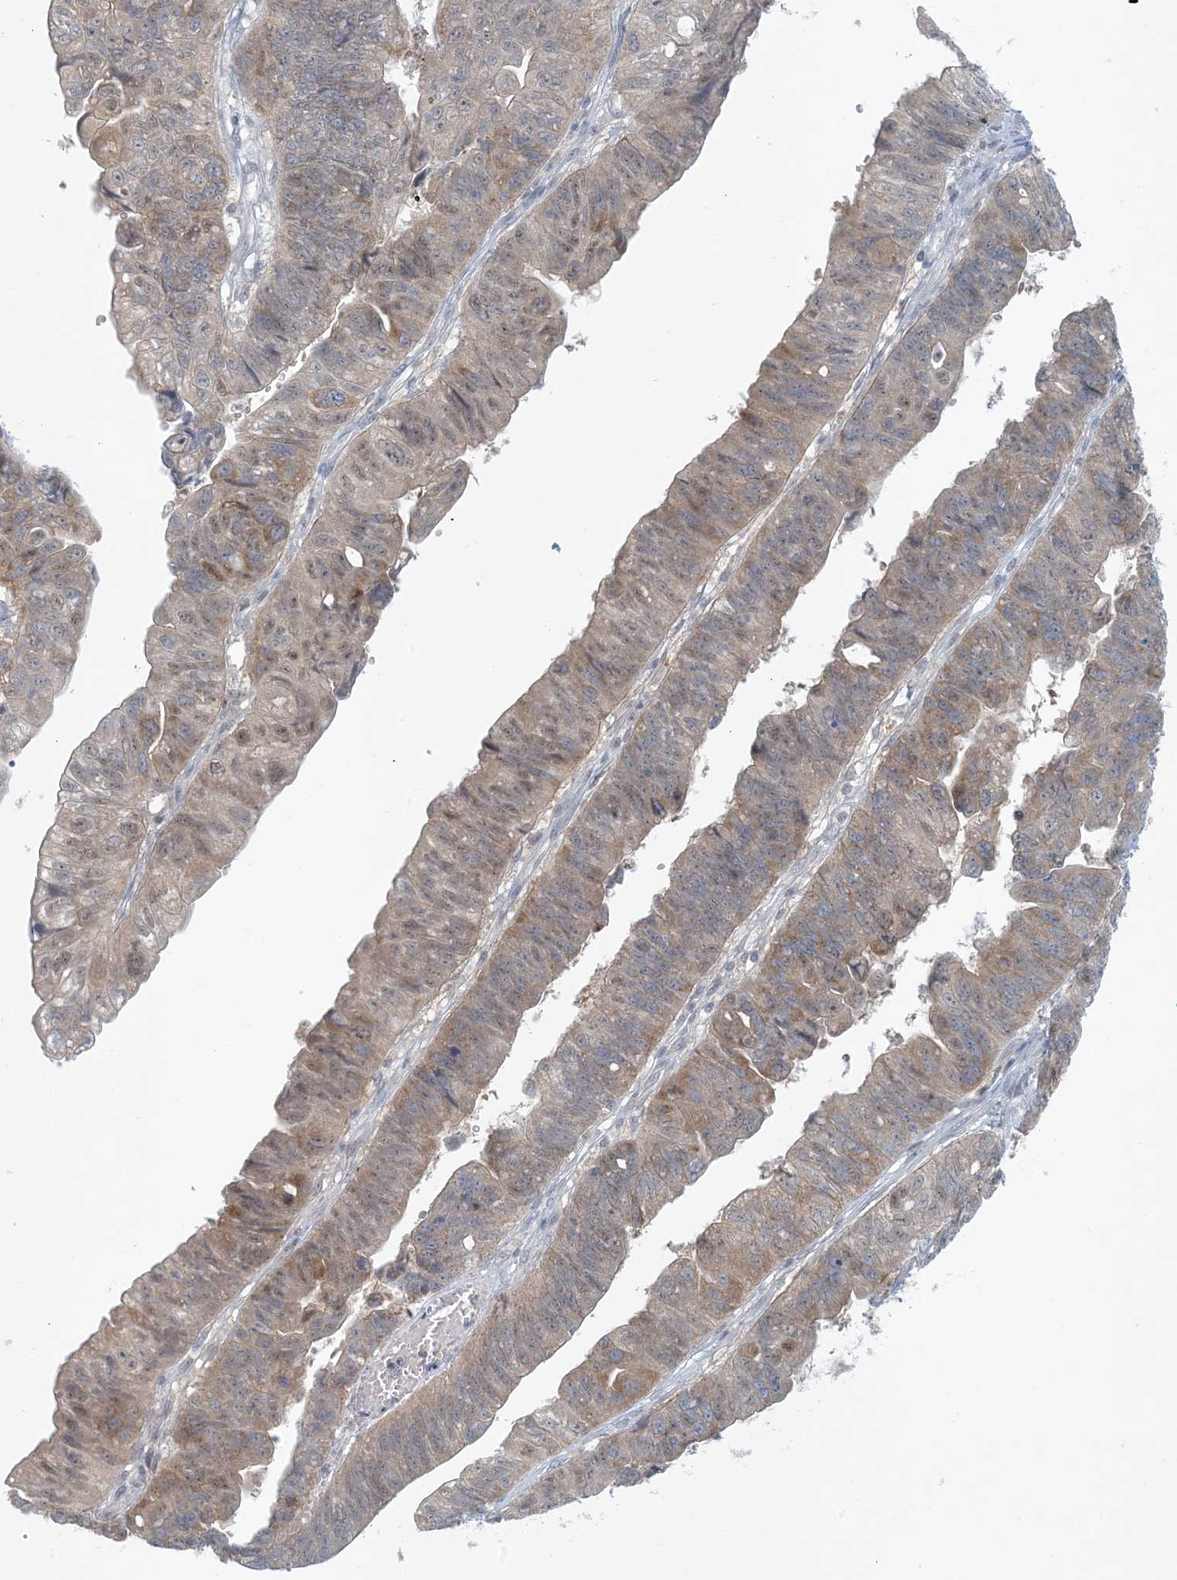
{"staining": {"intensity": "moderate", "quantity": ">75%", "location": "cytoplasmic/membranous,nuclear"}, "tissue": "stomach cancer", "cell_type": "Tumor cells", "image_type": "cancer", "snomed": [{"axis": "morphology", "description": "Adenocarcinoma, NOS"}, {"axis": "topography", "description": "Stomach"}], "caption": "High-power microscopy captured an IHC image of adenocarcinoma (stomach), revealing moderate cytoplasmic/membranous and nuclear positivity in approximately >75% of tumor cells. The protein is shown in brown color, while the nuclei are stained blue.", "gene": "OBI1", "patient": {"sex": "male", "age": 59}}